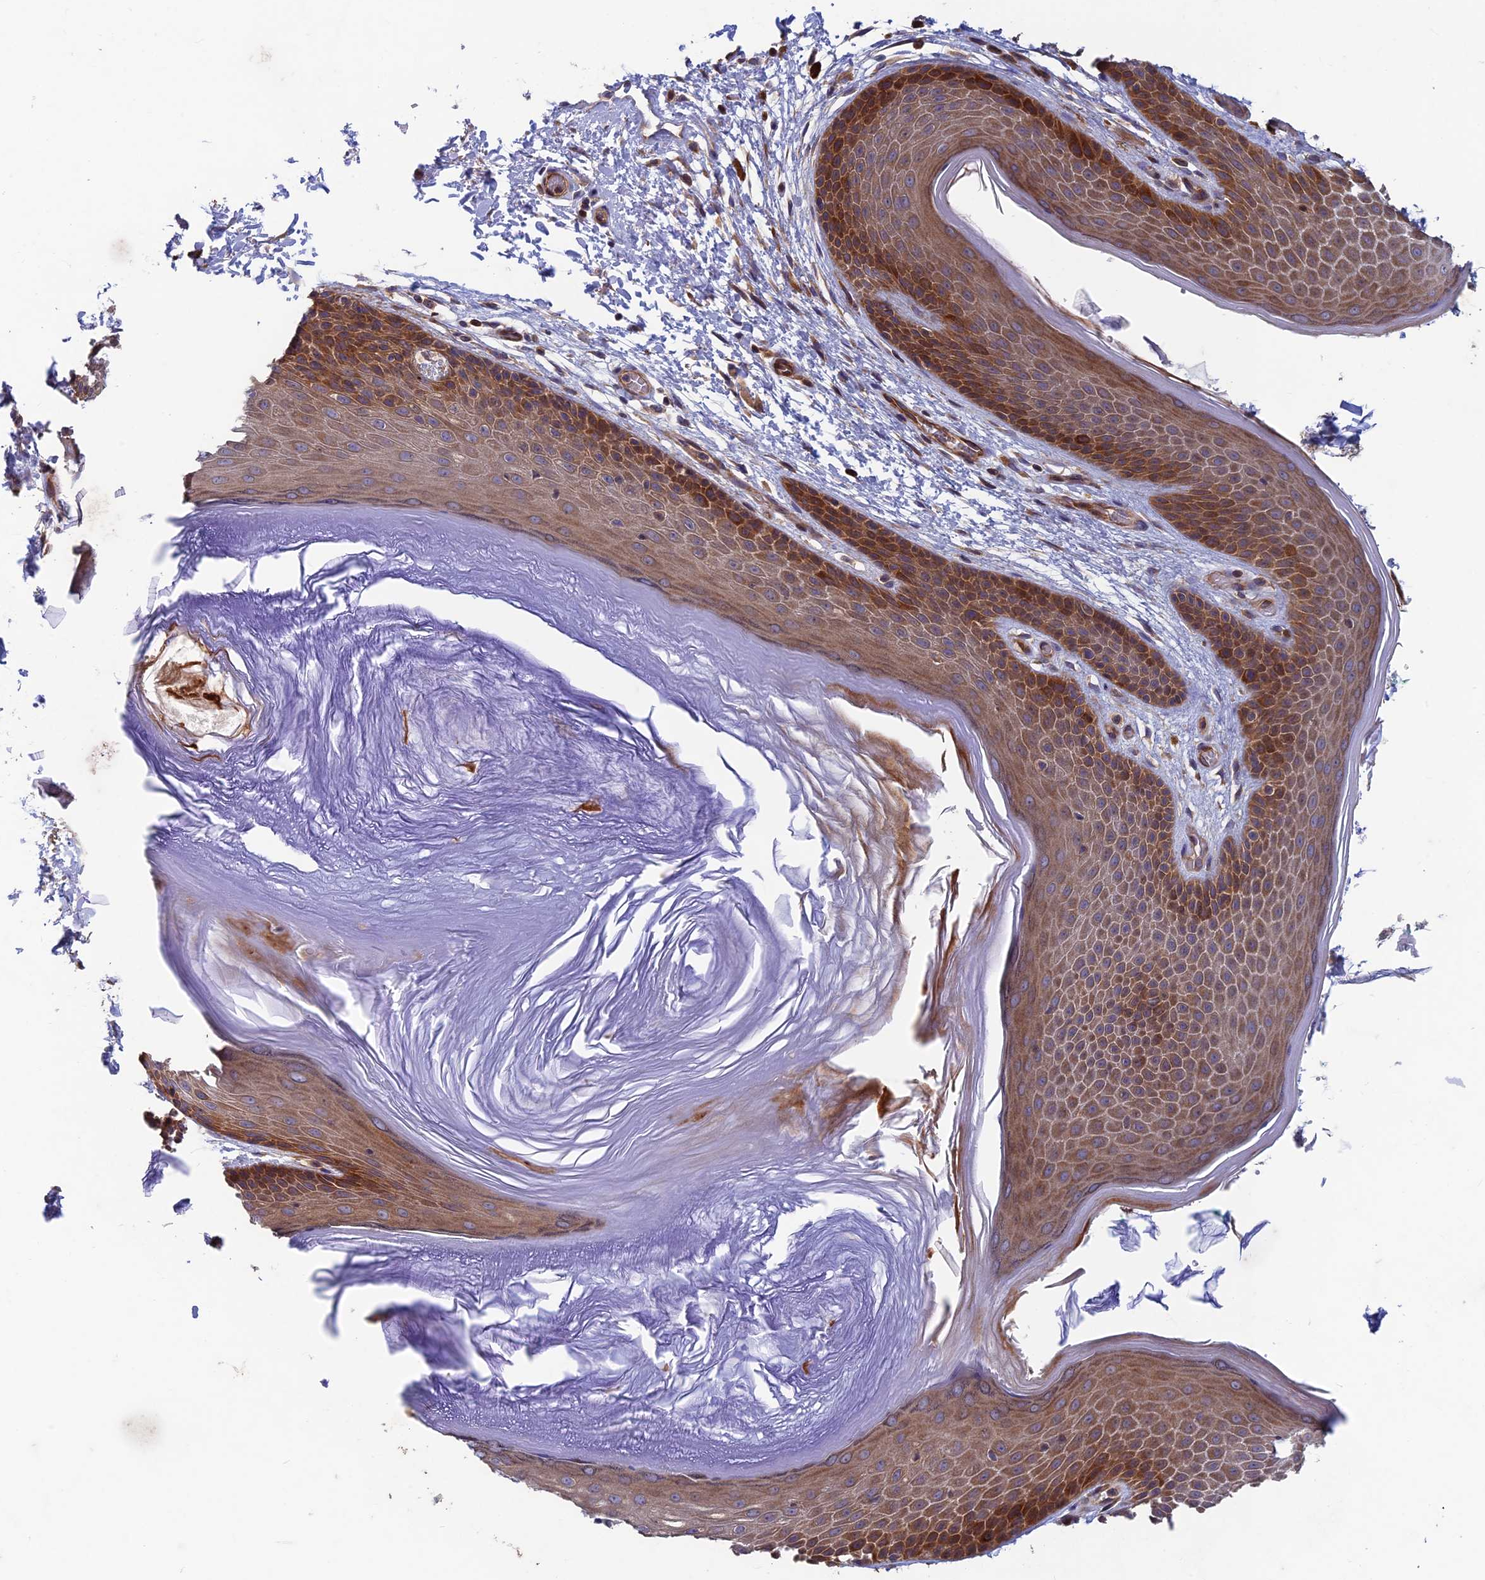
{"staining": {"intensity": "moderate", "quantity": "25%-75%", "location": "cytoplasmic/membranous"}, "tissue": "skin", "cell_type": "Epidermal cells", "image_type": "normal", "snomed": [{"axis": "morphology", "description": "Normal tissue, NOS"}, {"axis": "topography", "description": "Anal"}], "caption": "The histopathology image demonstrates immunohistochemical staining of normal skin. There is moderate cytoplasmic/membranous positivity is appreciated in about 25%-75% of epidermal cells.", "gene": "NCAPG", "patient": {"sex": "male", "age": 74}}